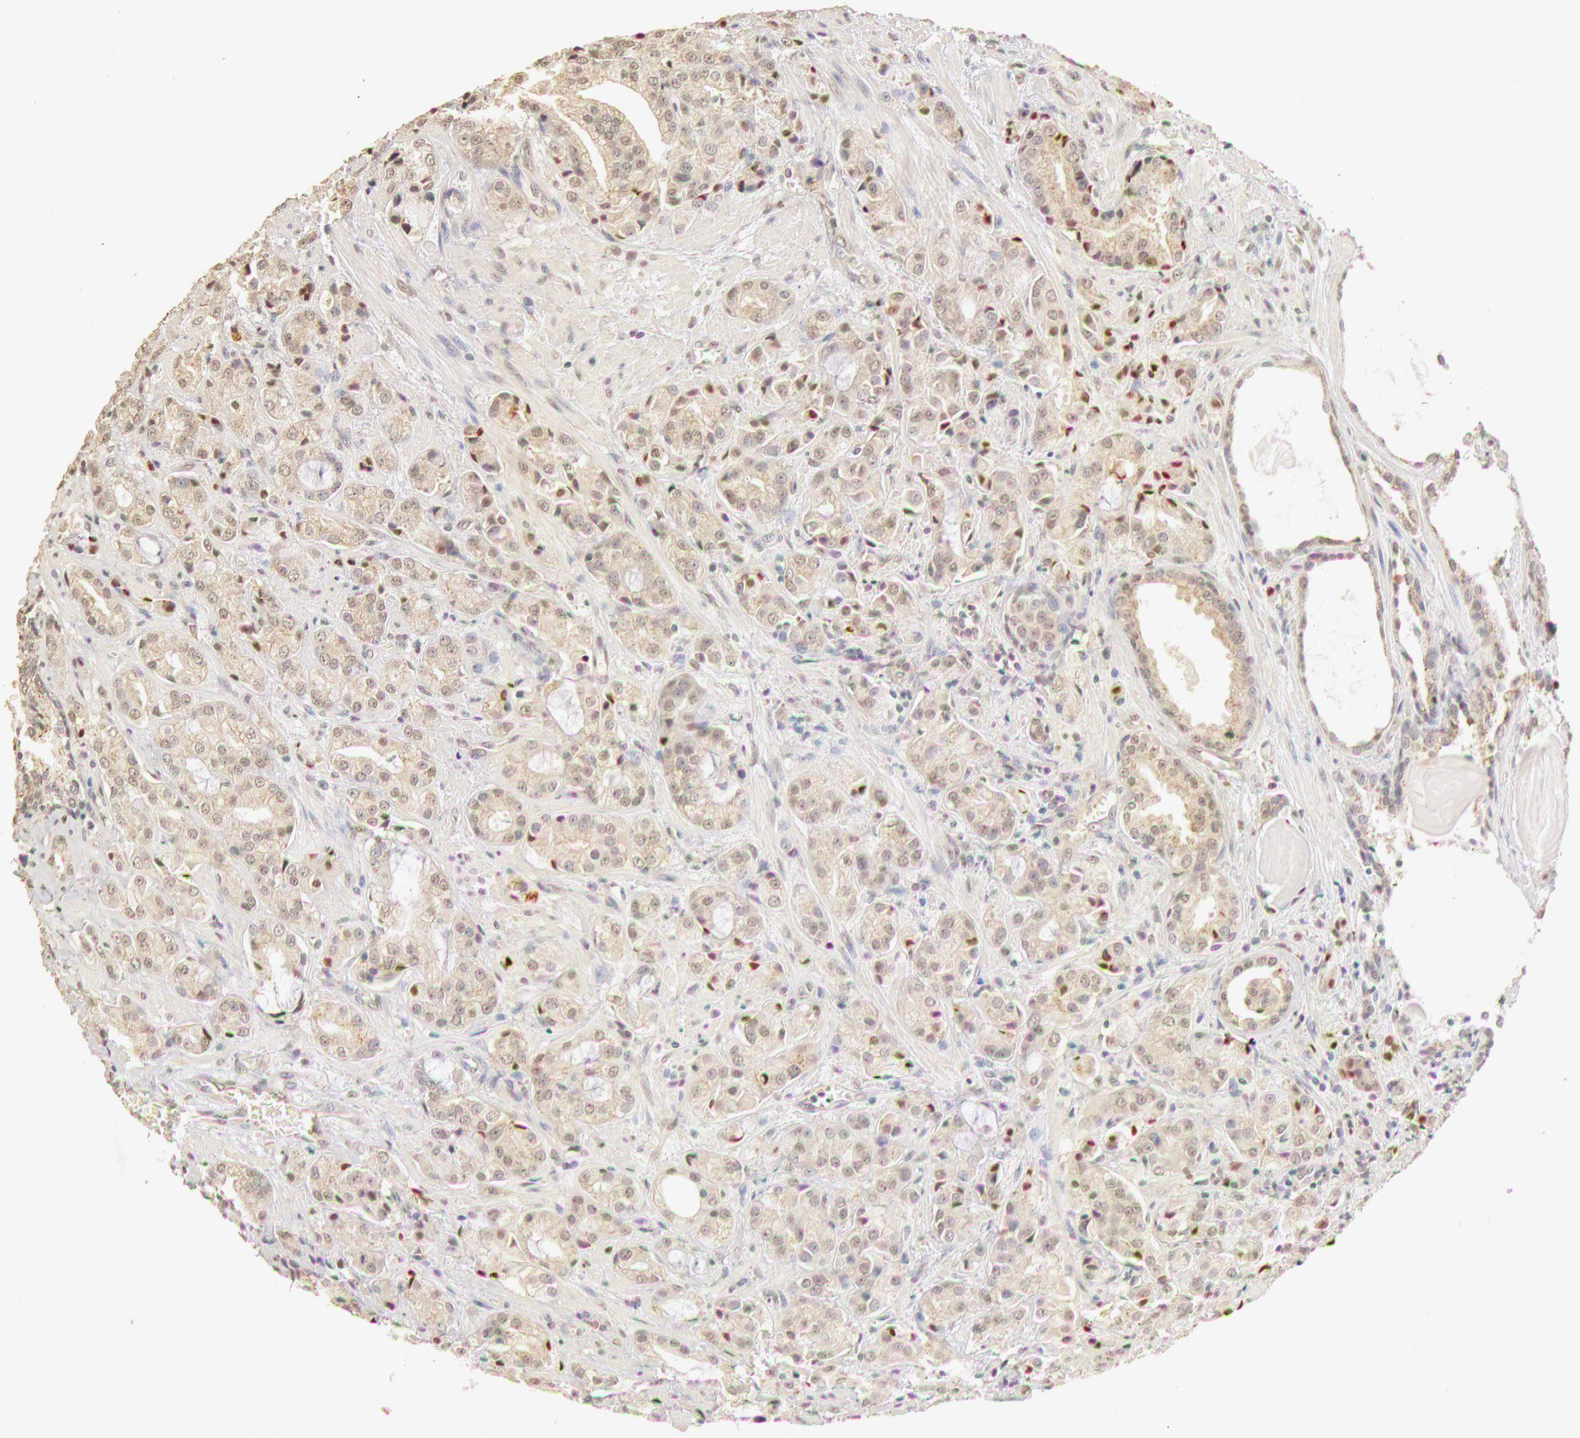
{"staining": {"intensity": "moderate", "quantity": ">75%", "location": "cytoplasmic/membranous,nuclear"}, "tissue": "prostate cancer", "cell_type": "Tumor cells", "image_type": "cancer", "snomed": [{"axis": "morphology", "description": "Adenocarcinoma, Medium grade"}, {"axis": "topography", "description": "Prostate"}], "caption": "High-power microscopy captured an IHC image of prostate cancer (medium-grade adenocarcinoma), revealing moderate cytoplasmic/membranous and nuclear expression in about >75% of tumor cells.", "gene": "SNRNP70", "patient": {"sex": "male", "age": 70}}